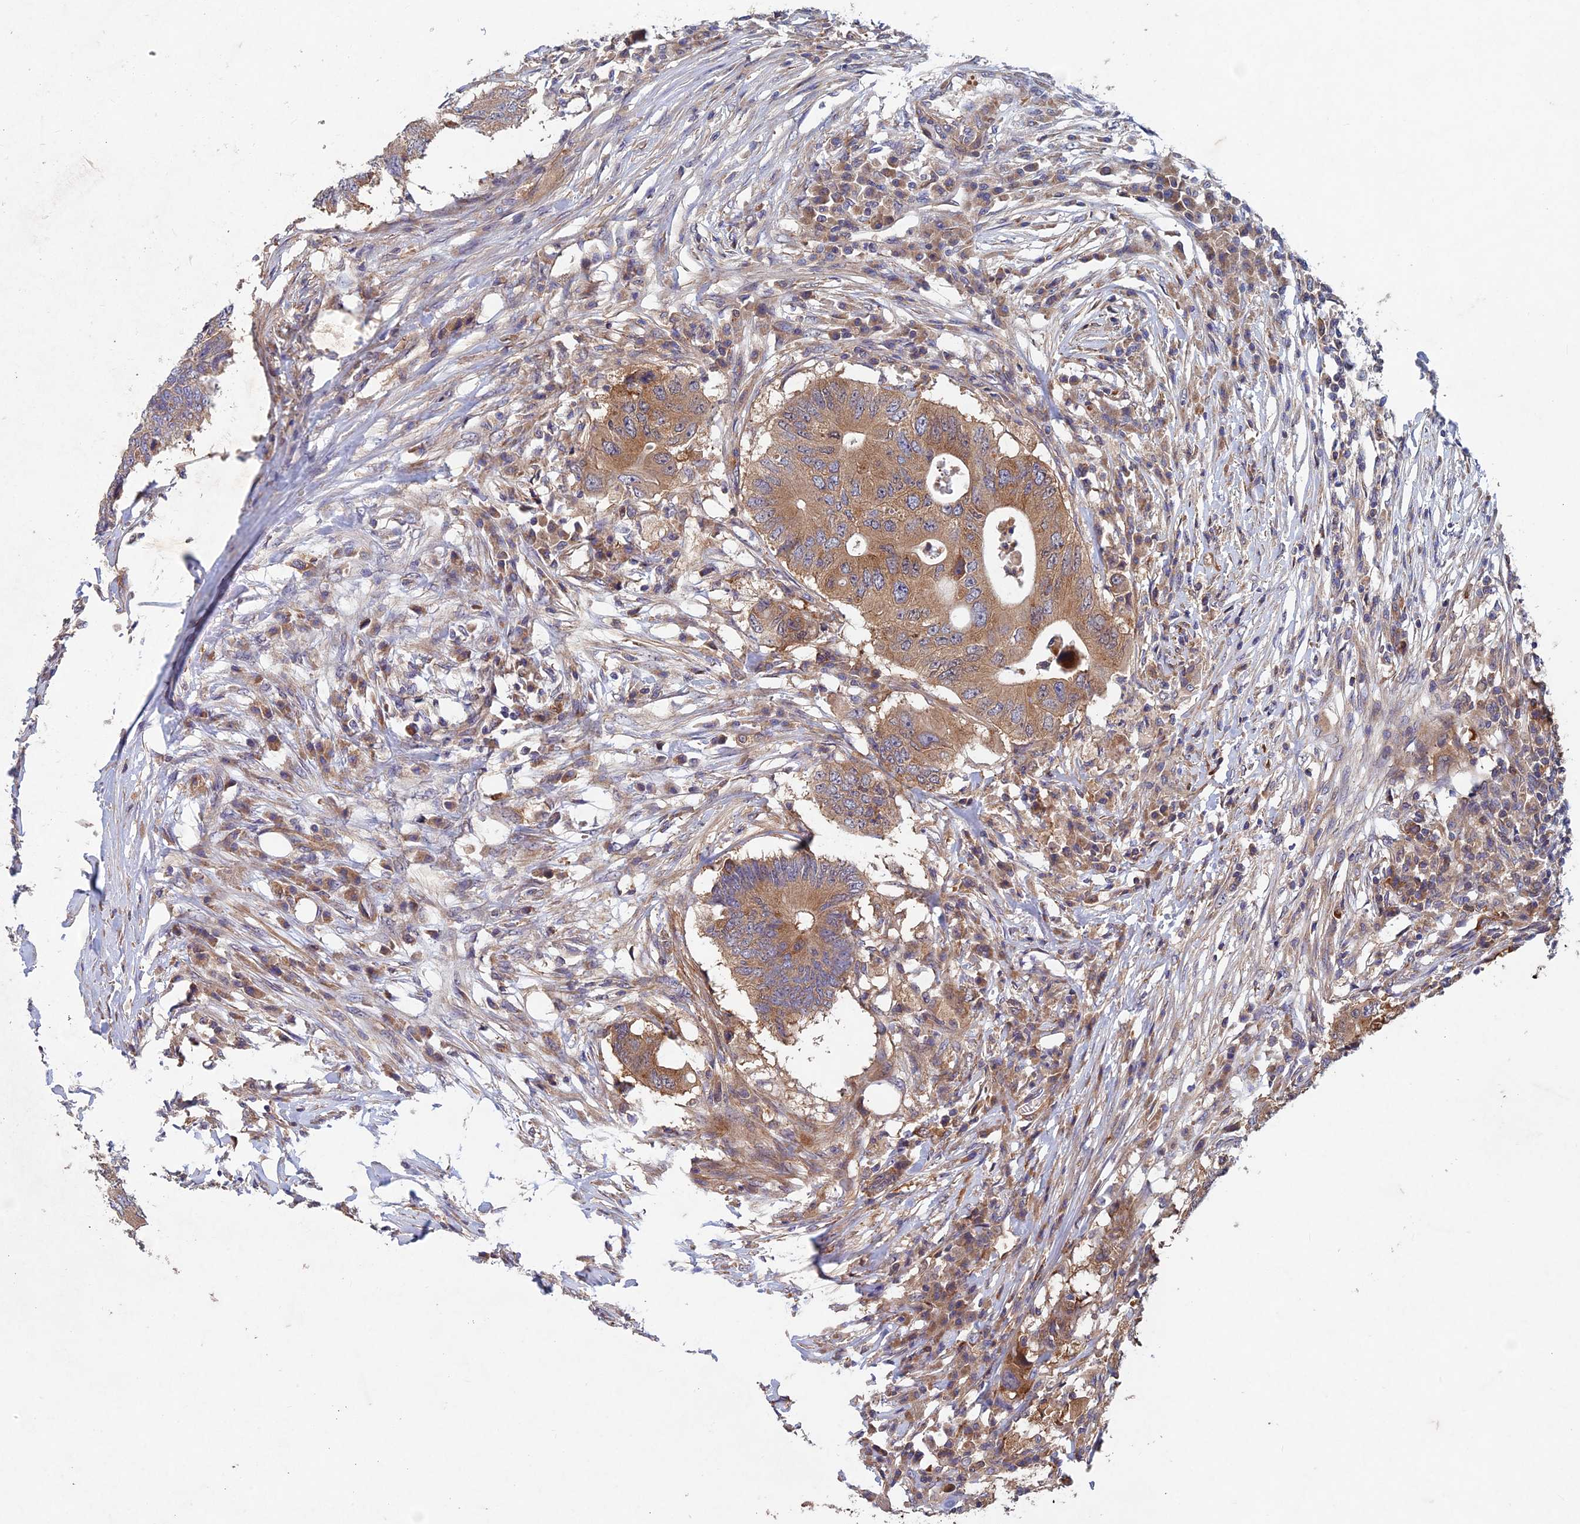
{"staining": {"intensity": "moderate", "quantity": ">75%", "location": "cytoplasmic/membranous"}, "tissue": "colorectal cancer", "cell_type": "Tumor cells", "image_type": "cancer", "snomed": [{"axis": "morphology", "description": "Adenocarcinoma, NOS"}, {"axis": "topography", "description": "Colon"}], "caption": "Immunohistochemical staining of adenocarcinoma (colorectal) shows medium levels of moderate cytoplasmic/membranous protein expression in approximately >75% of tumor cells.", "gene": "NCAPG", "patient": {"sex": "male", "age": 71}}